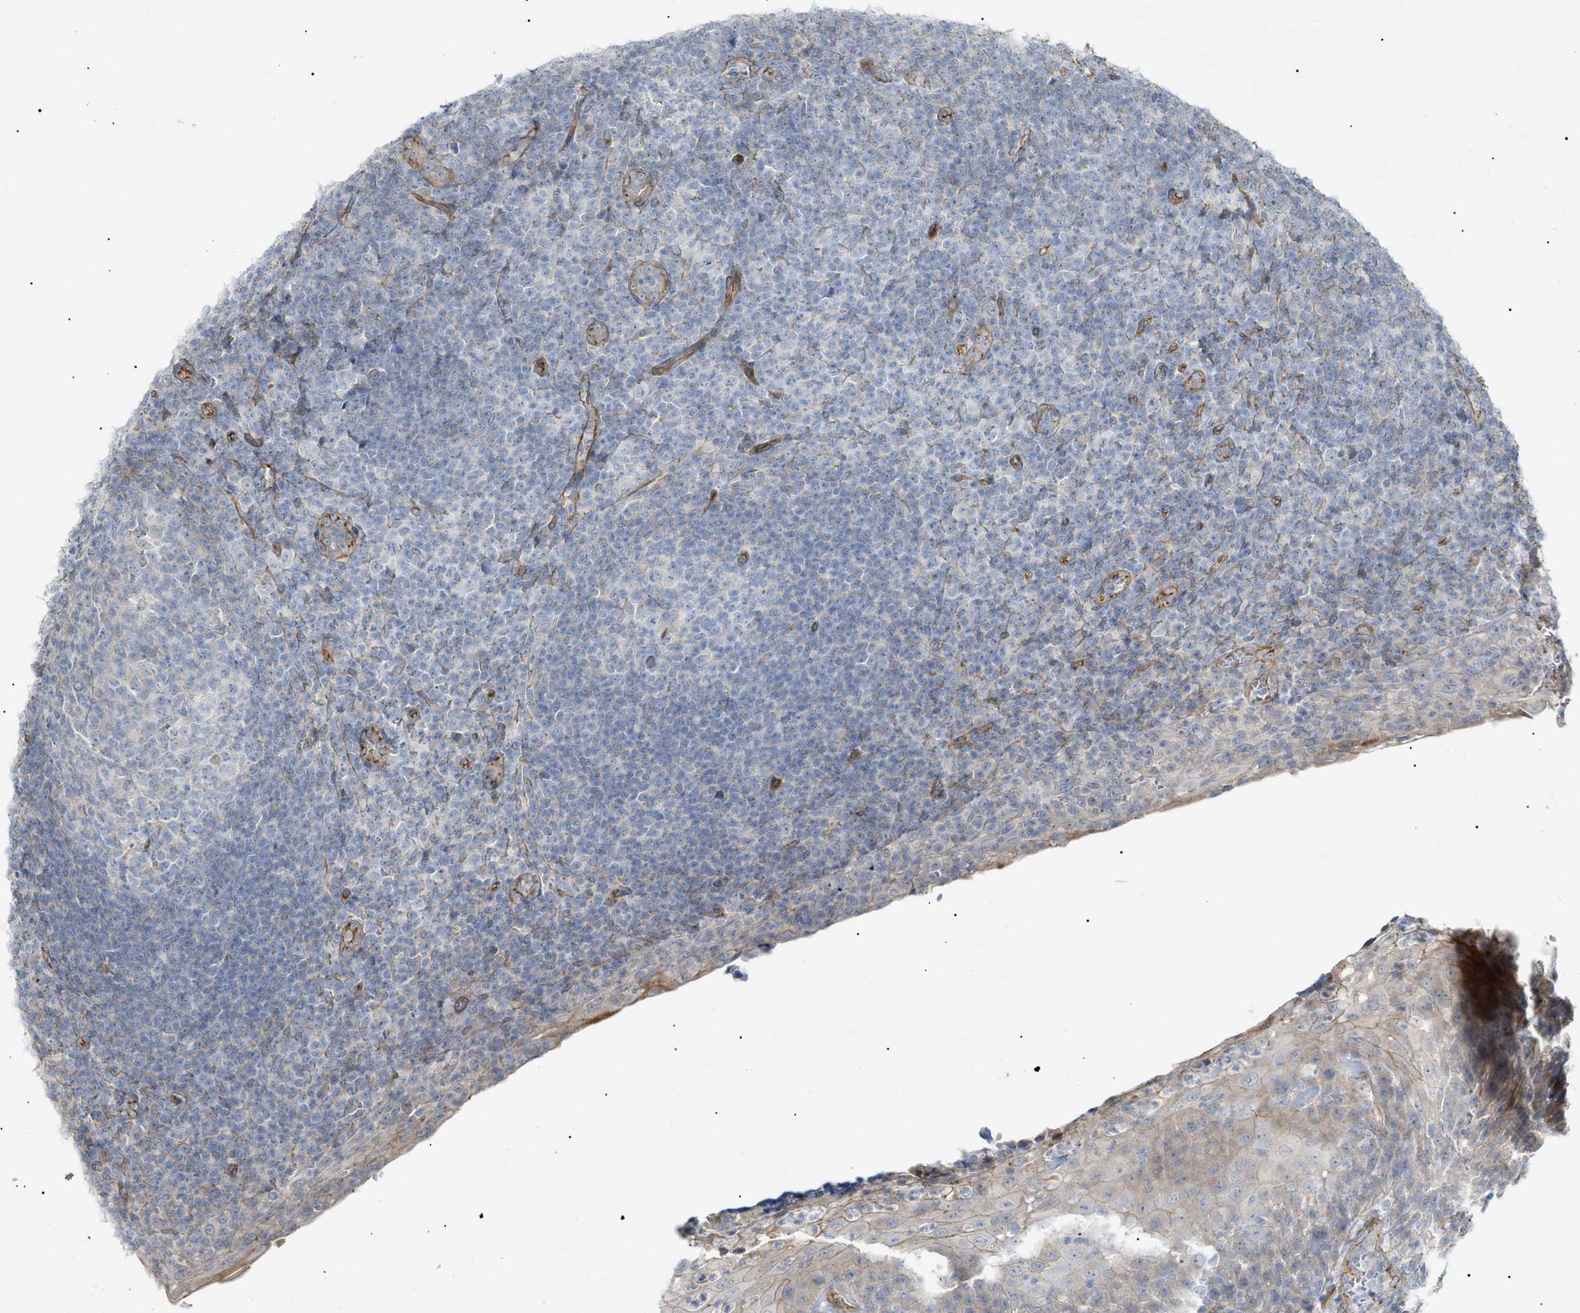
{"staining": {"intensity": "negative", "quantity": "none", "location": "none"}, "tissue": "tonsil", "cell_type": "Germinal center cells", "image_type": "normal", "snomed": [{"axis": "morphology", "description": "Normal tissue, NOS"}, {"axis": "topography", "description": "Tonsil"}], "caption": "The histopathology image displays no significant positivity in germinal center cells of tonsil.", "gene": "ZFHX2", "patient": {"sex": "male", "age": 37}}